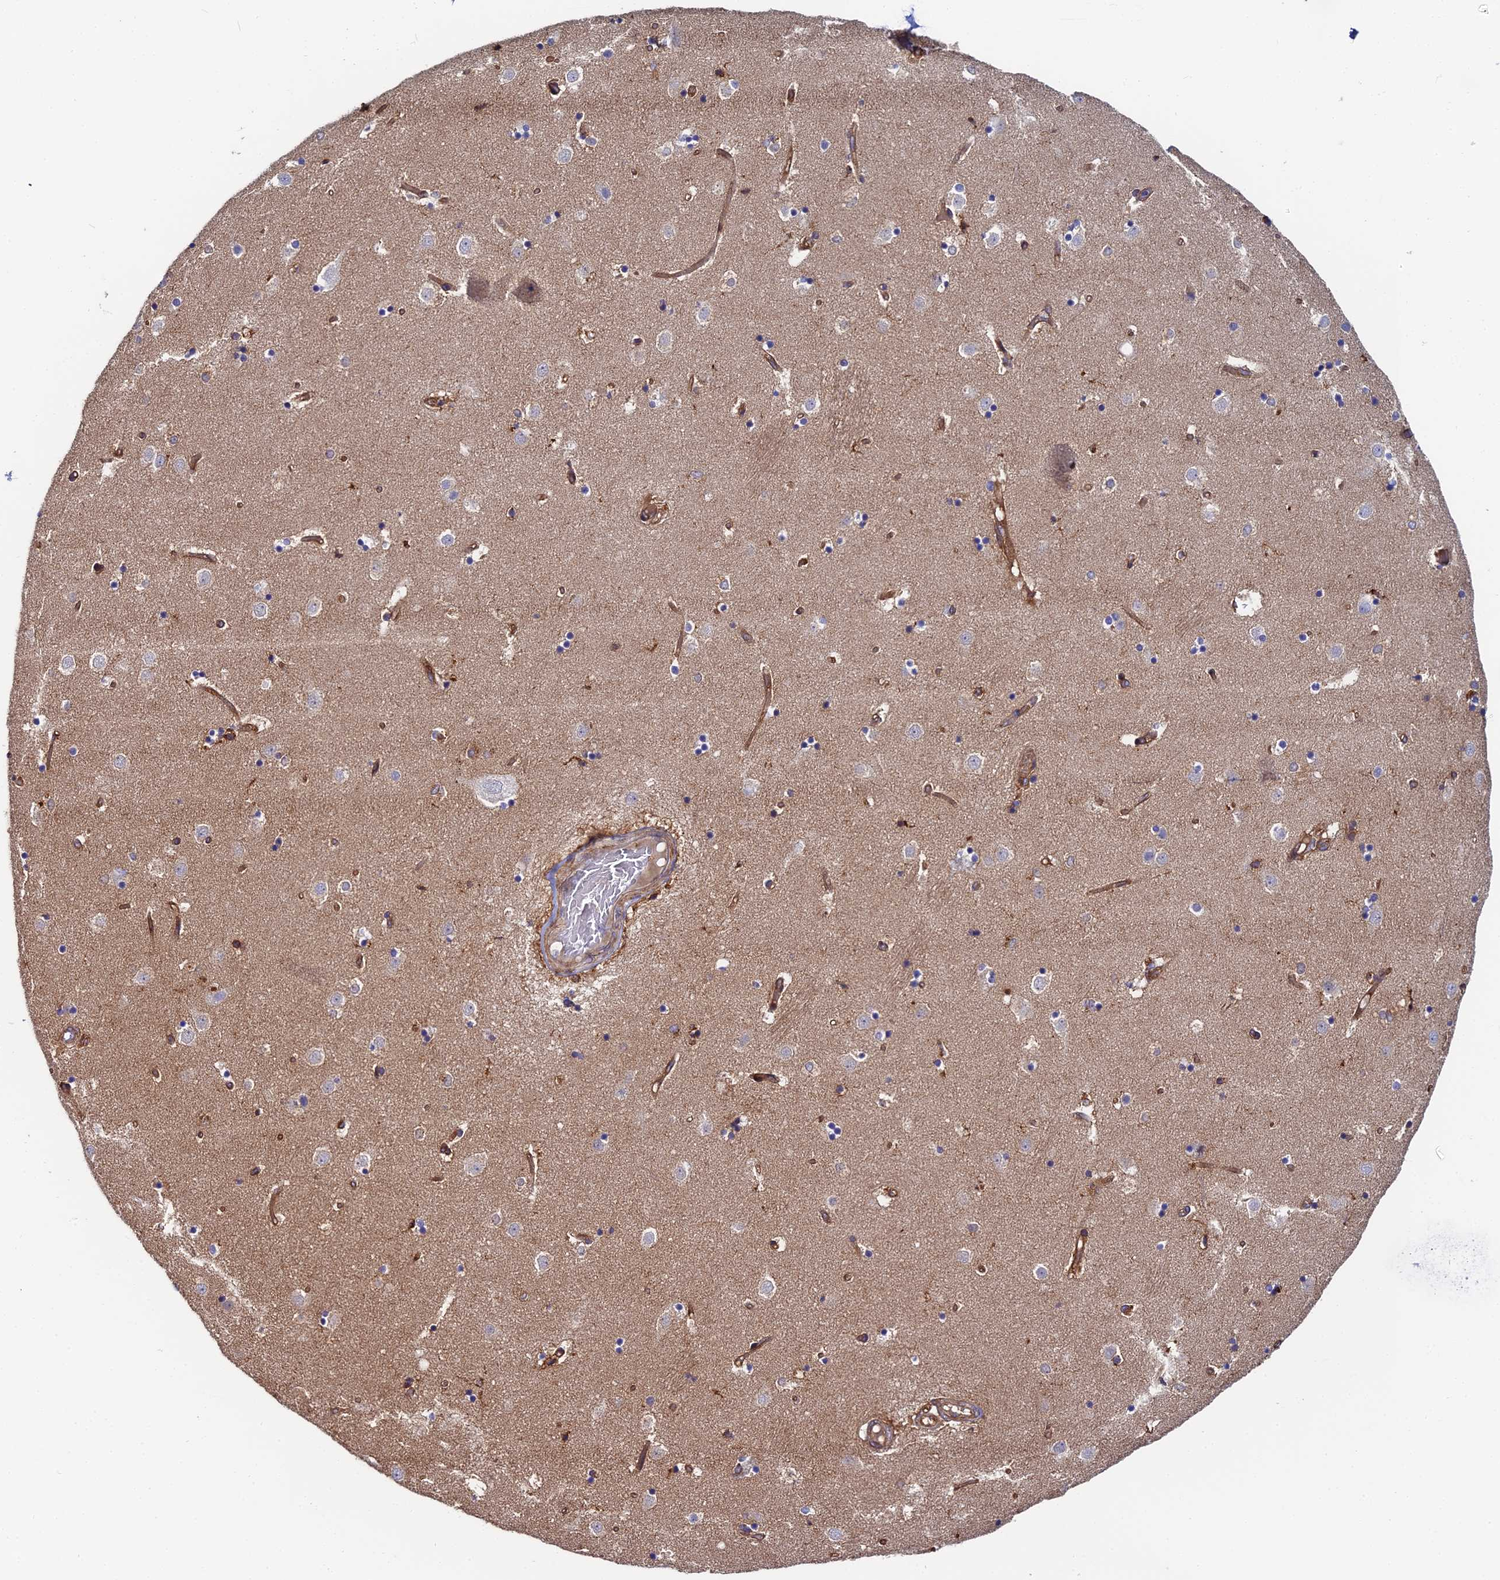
{"staining": {"intensity": "negative", "quantity": "none", "location": "none"}, "tissue": "caudate", "cell_type": "Glial cells", "image_type": "normal", "snomed": [{"axis": "morphology", "description": "Normal tissue, NOS"}, {"axis": "topography", "description": "Lateral ventricle wall"}], "caption": "IHC micrograph of normal caudate stained for a protein (brown), which exhibits no staining in glial cells.", "gene": "GNG5B", "patient": {"sex": "female", "age": 52}}